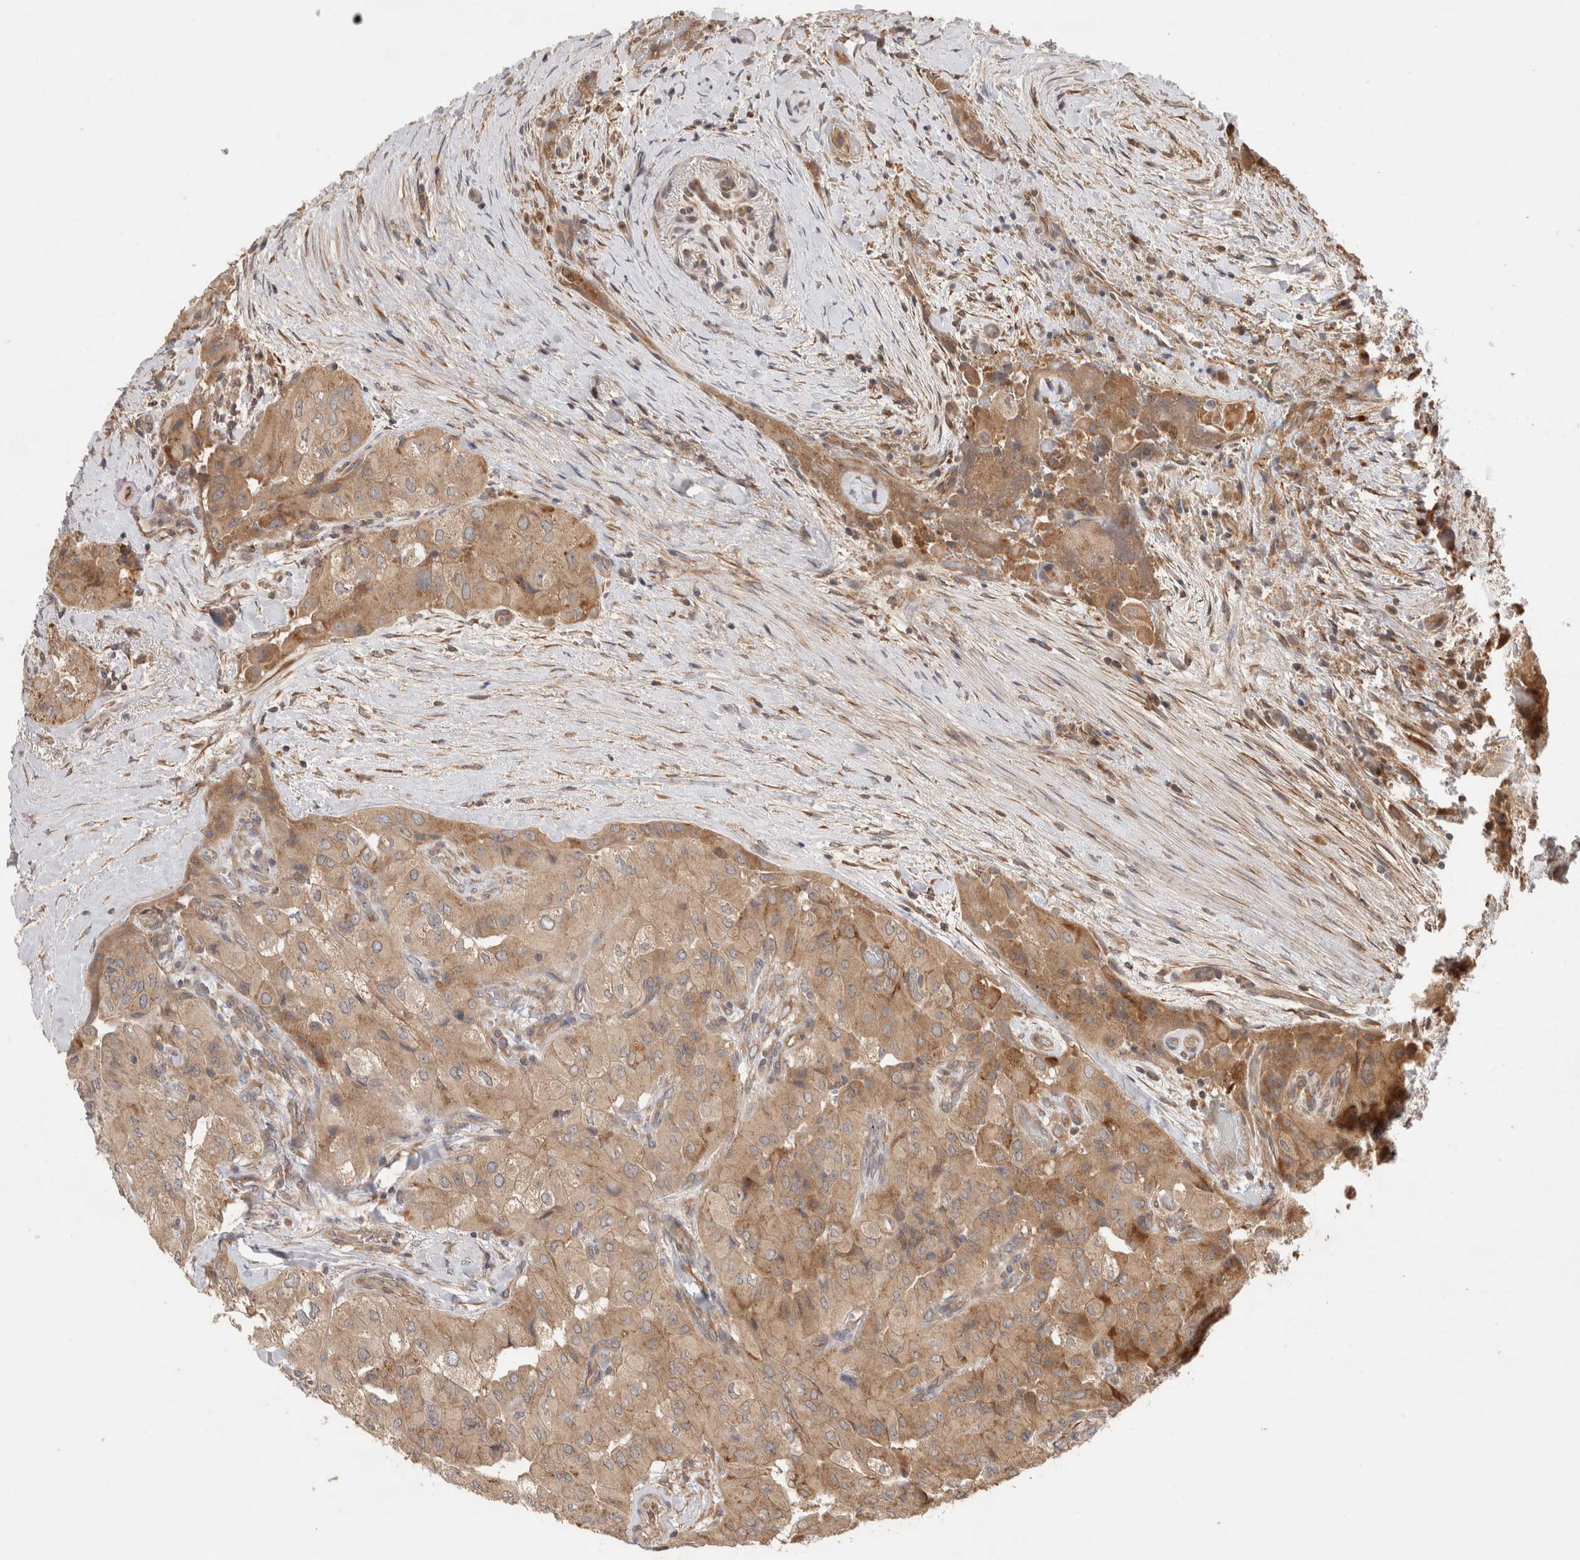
{"staining": {"intensity": "moderate", "quantity": ">75%", "location": "cytoplasmic/membranous"}, "tissue": "thyroid cancer", "cell_type": "Tumor cells", "image_type": "cancer", "snomed": [{"axis": "morphology", "description": "Papillary adenocarcinoma, NOS"}, {"axis": "topography", "description": "Thyroid gland"}], "caption": "High-power microscopy captured an immunohistochemistry (IHC) micrograph of thyroid papillary adenocarcinoma, revealing moderate cytoplasmic/membranous staining in about >75% of tumor cells.", "gene": "VPS28", "patient": {"sex": "female", "age": 59}}